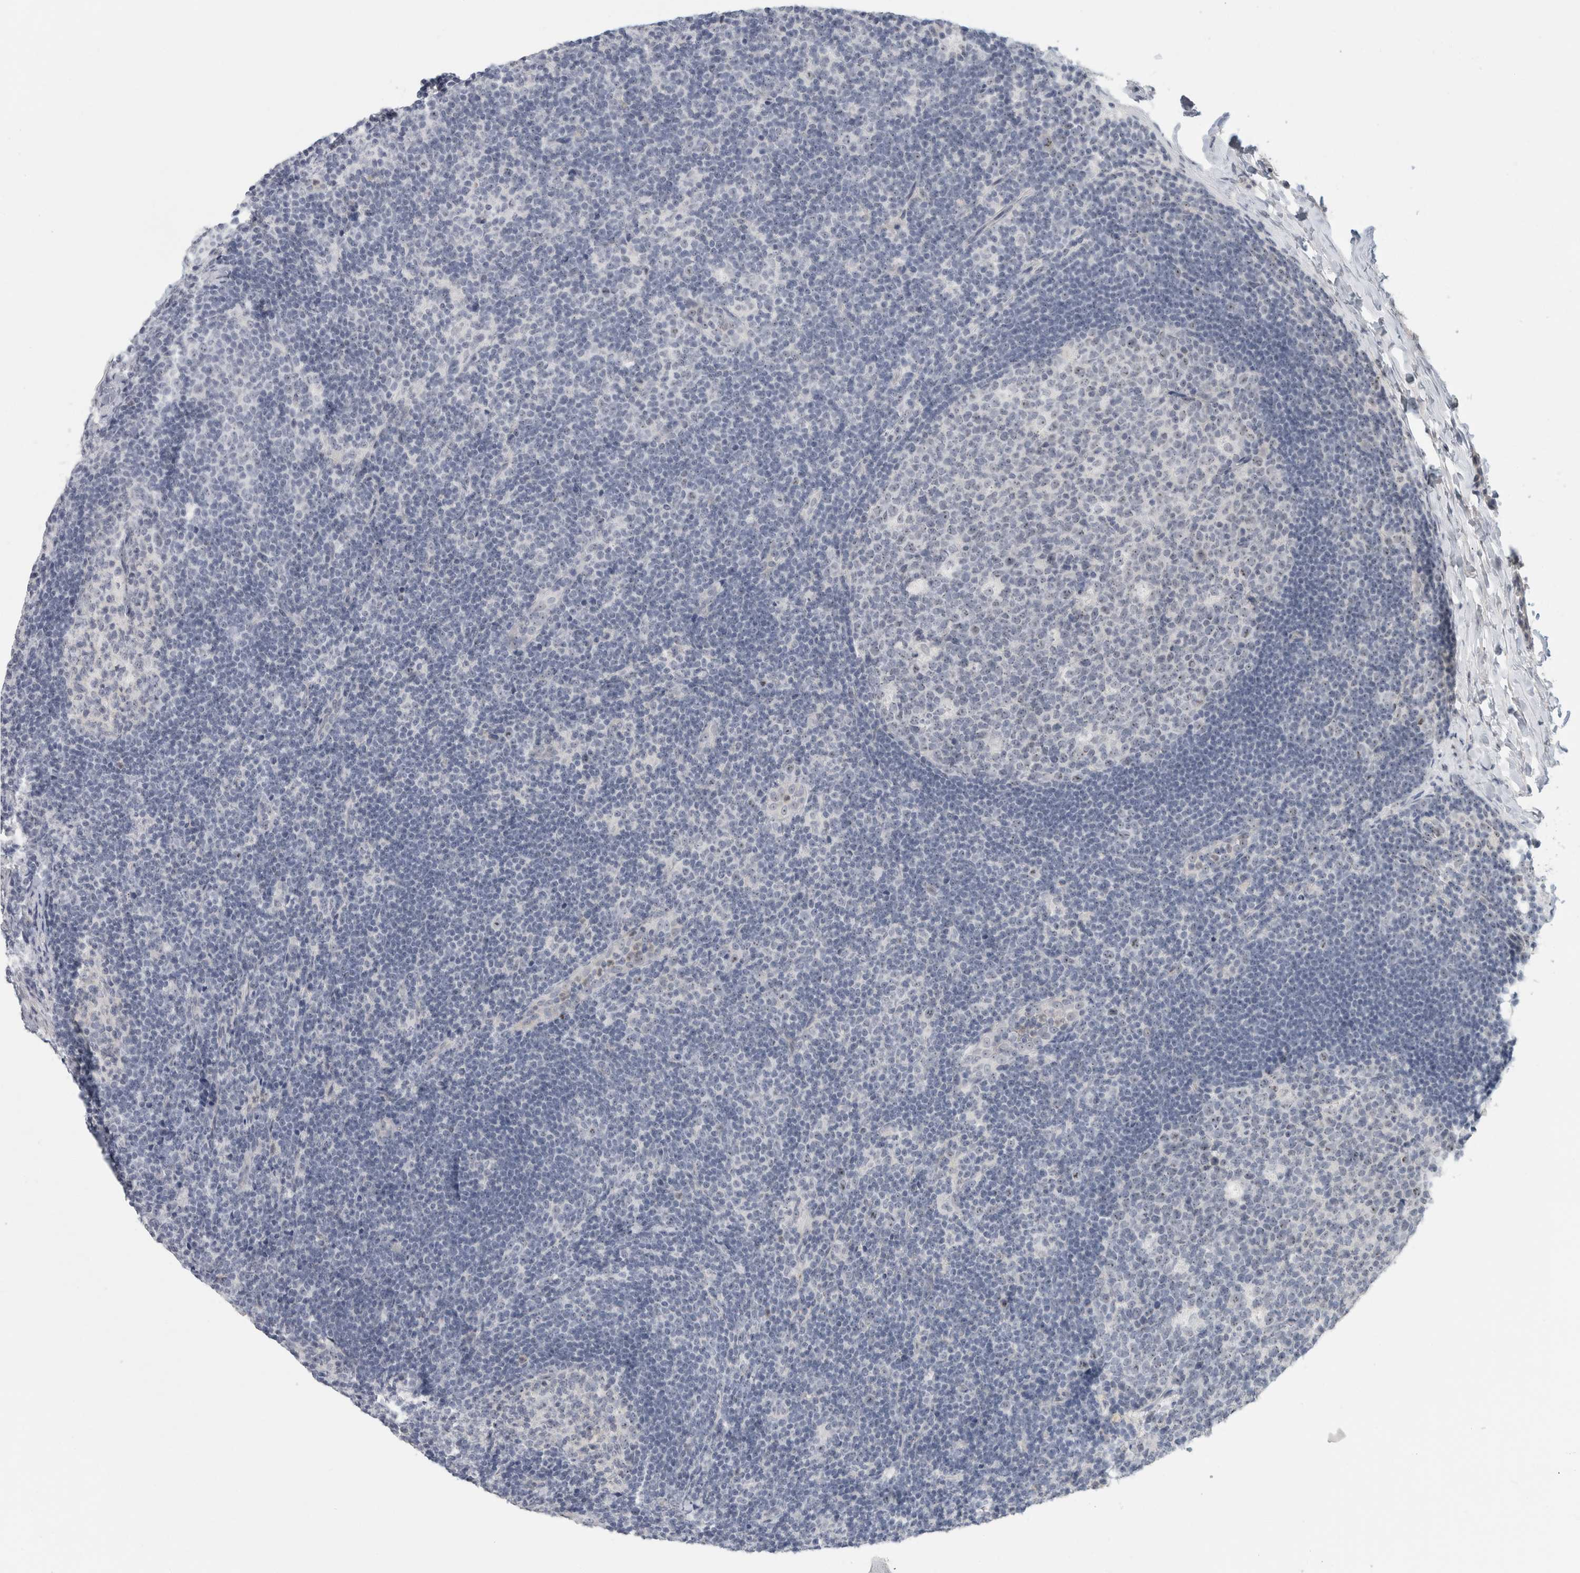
{"staining": {"intensity": "negative", "quantity": "none", "location": "none"}, "tissue": "lymph node", "cell_type": "Germinal center cells", "image_type": "normal", "snomed": [{"axis": "morphology", "description": "Normal tissue, NOS"}, {"axis": "topography", "description": "Lymph node"}], "caption": "Immunohistochemistry (IHC) histopathology image of normal lymph node: human lymph node stained with DAB (3,3'-diaminobenzidine) reveals no significant protein staining in germinal center cells.", "gene": "FMR1NB", "patient": {"sex": "female", "age": 22}}